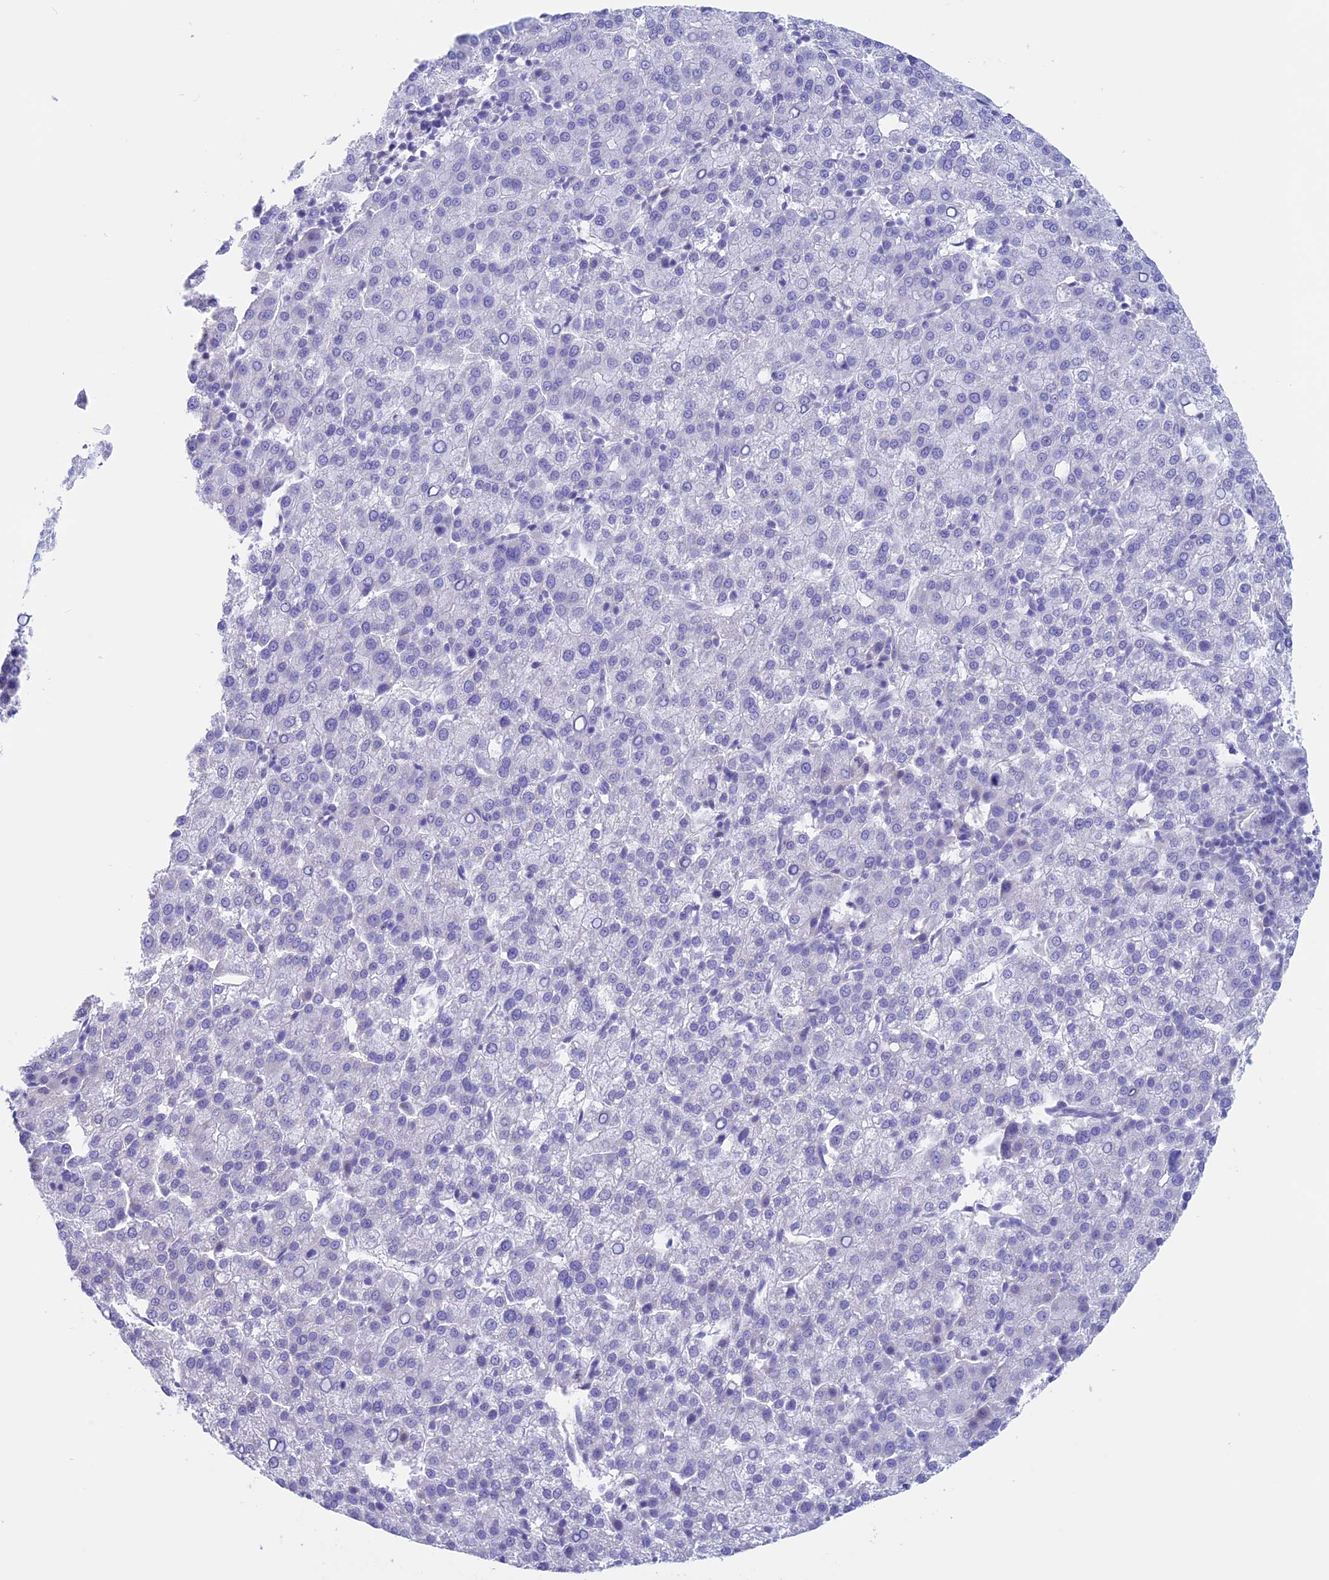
{"staining": {"intensity": "negative", "quantity": "none", "location": "none"}, "tissue": "liver cancer", "cell_type": "Tumor cells", "image_type": "cancer", "snomed": [{"axis": "morphology", "description": "Carcinoma, Hepatocellular, NOS"}, {"axis": "topography", "description": "Liver"}], "caption": "The histopathology image exhibits no significant expression in tumor cells of hepatocellular carcinoma (liver).", "gene": "RP1", "patient": {"sex": "female", "age": 58}}